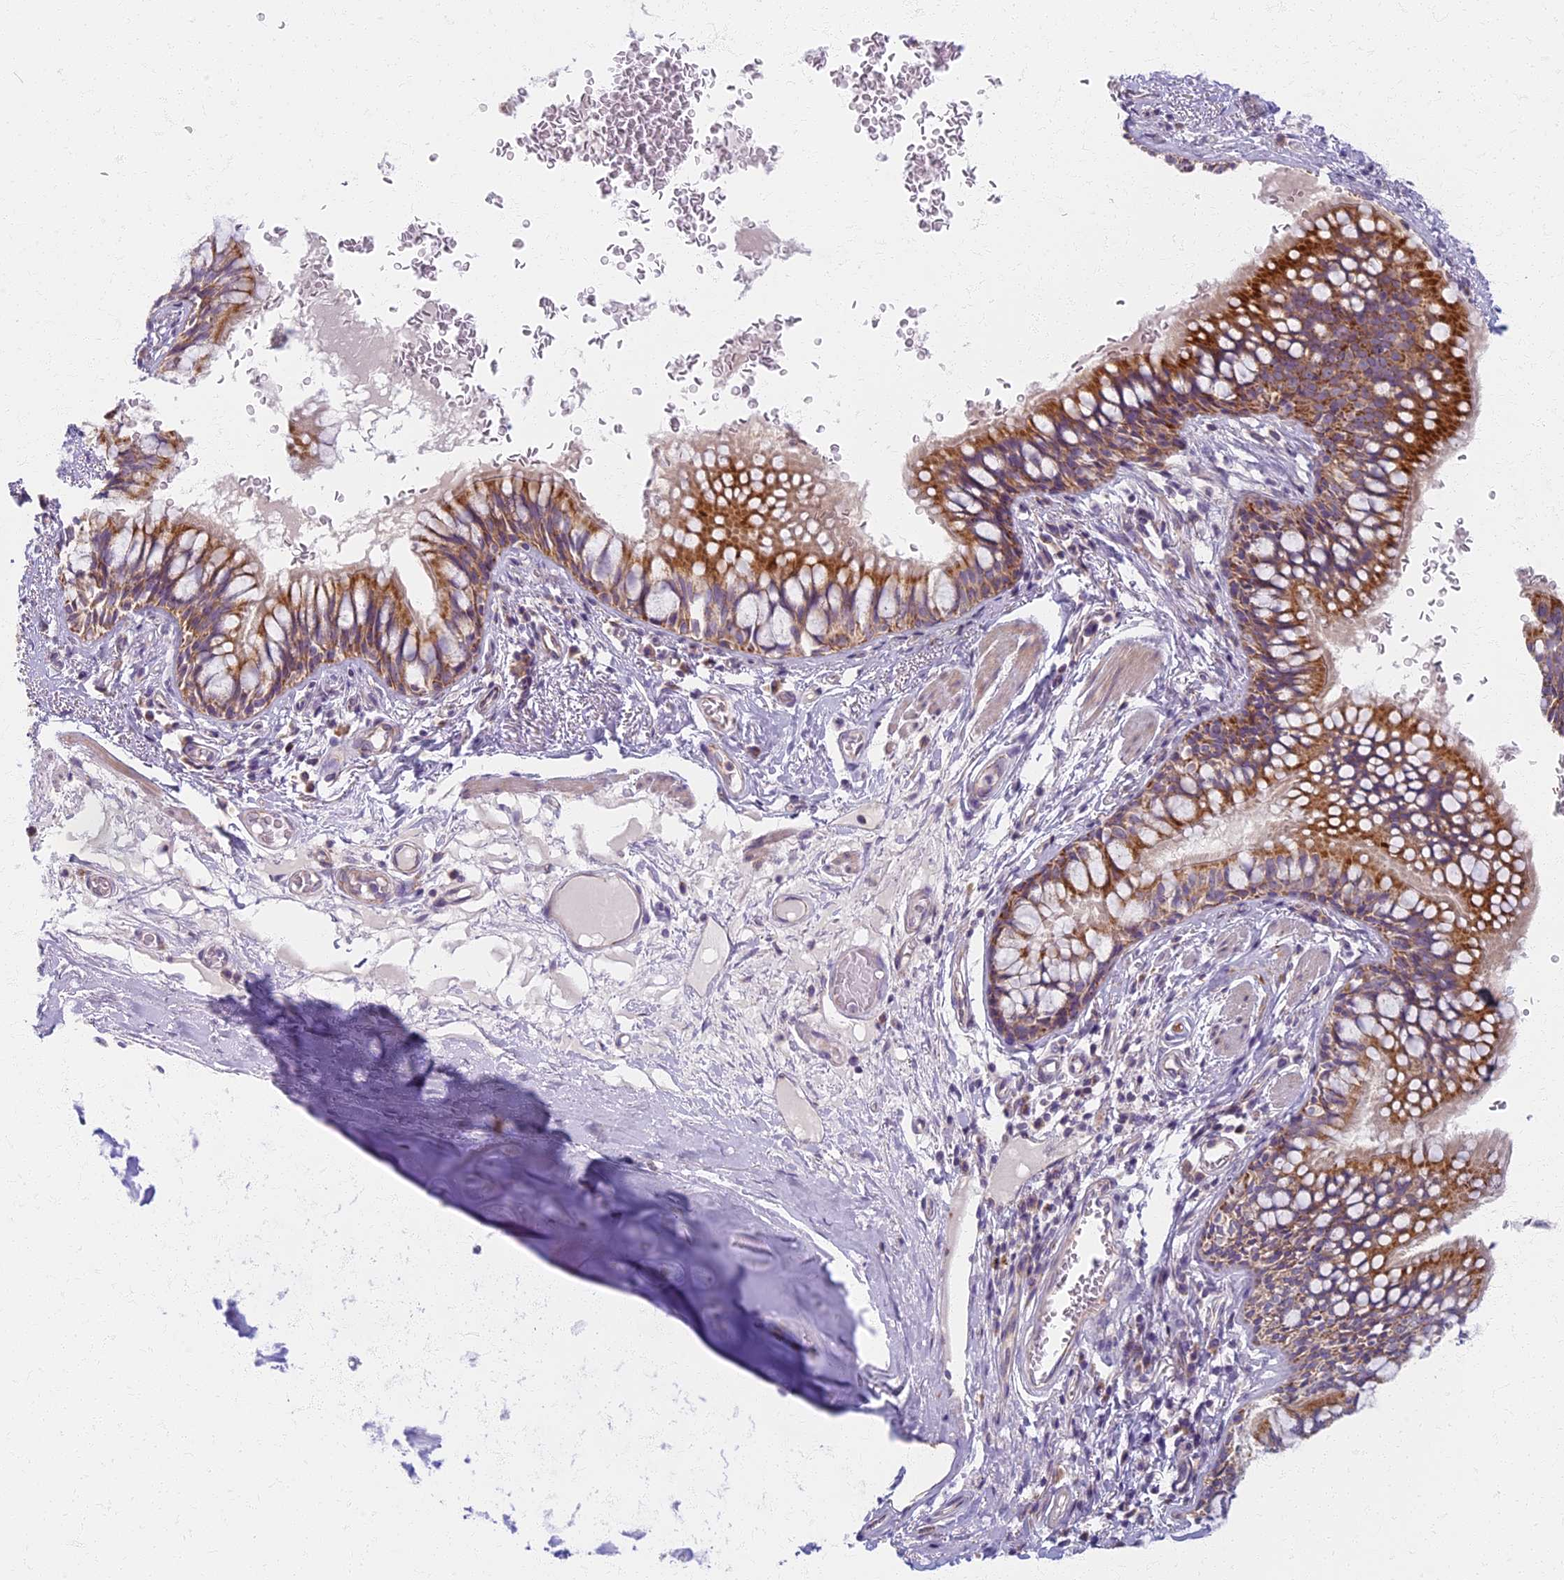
{"staining": {"intensity": "moderate", "quantity": ">75%", "location": "cytoplasmic/membranous"}, "tissue": "bronchus", "cell_type": "Respiratory epithelial cells", "image_type": "normal", "snomed": [{"axis": "morphology", "description": "Normal tissue, NOS"}, {"axis": "topography", "description": "Cartilage tissue"}, {"axis": "topography", "description": "Bronchus"}], "caption": "Benign bronchus exhibits moderate cytoplasmic/membranous positivity in approximately >75% of respiratory epithelial cells.", "gene": "MRPS25", "patient": {"sex": "female", "age": 36}}